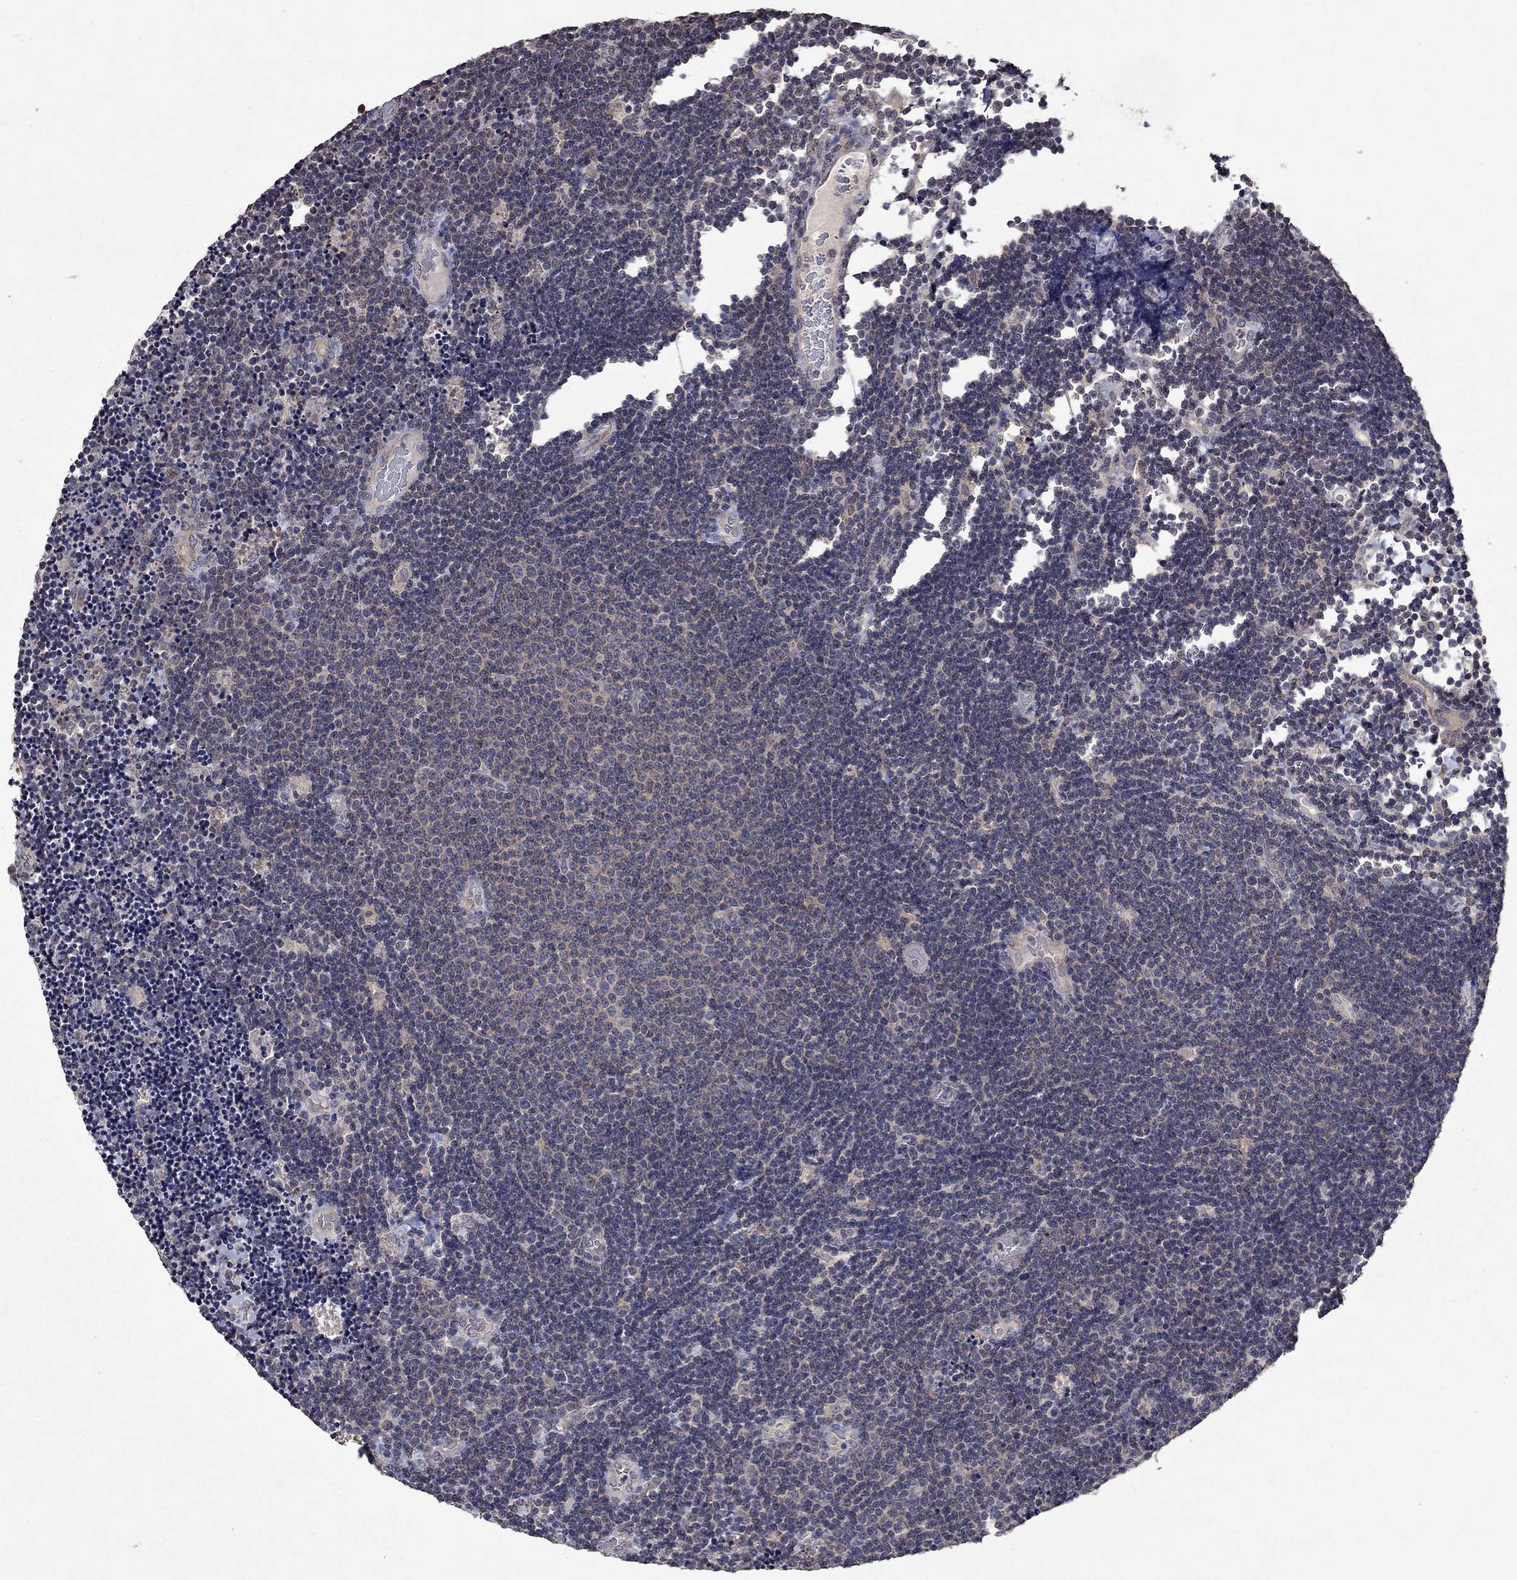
{"staining": {"intensity": "weak", "quantity": "25%-75%", "location": "cytoplasmic/membranous"}, "tissue": "lymphoma", "cell_type": "Tumor cells", "image_type": "cancer", "snomed": [{"axis": "morphology", "description": "Malignant lymphoma, non-Hodgkin's type, Low grade"}, {"axis": "topography", "description": "Brain"}], "caption": "Immunohistochemistry (IHC) staining of lymphoma, which reveals low levels of weak cytoplasmic/membranous positivity in about 25%-75% of tumor cells indicating weak cytoplasmic/membranous protein staining. The staining was performed using DAB (brown) for protein detection and nuclei were counterstained in hematoxylin (blue).", "gene": "TTC38", "patient": {"sex": "female", "age": 66}}